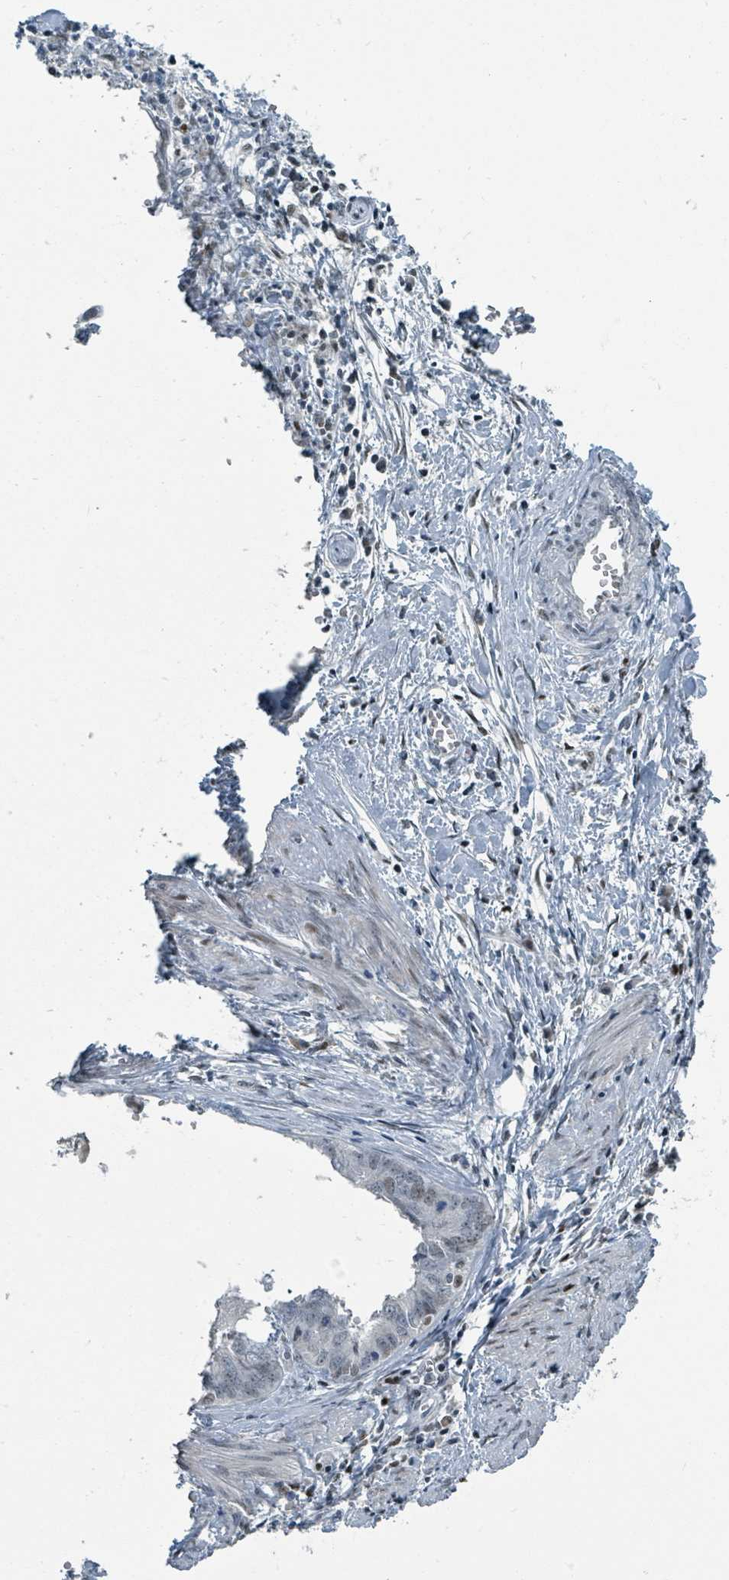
{"staining": {"intensity": "weak", "quantity": "25%-75%", "location": "nuclear"}, "tissue": "endometrial cancer", "cell_type": "Tumor cells", "image_type": "cancer", "snomed": [{"axis": "morphology", "description": "Adenocarcinoma, NOS"}, {"axis": "topography", "description": "Endometrium"}], "caption": "Protein expression by immunohistochemistry displays weak nuclear positivity in about 25%-75% of tumor cells in endometrial adenocarcinoma.", "gene": "UCK1", "patient": {"sex": "female", "age": 68}}